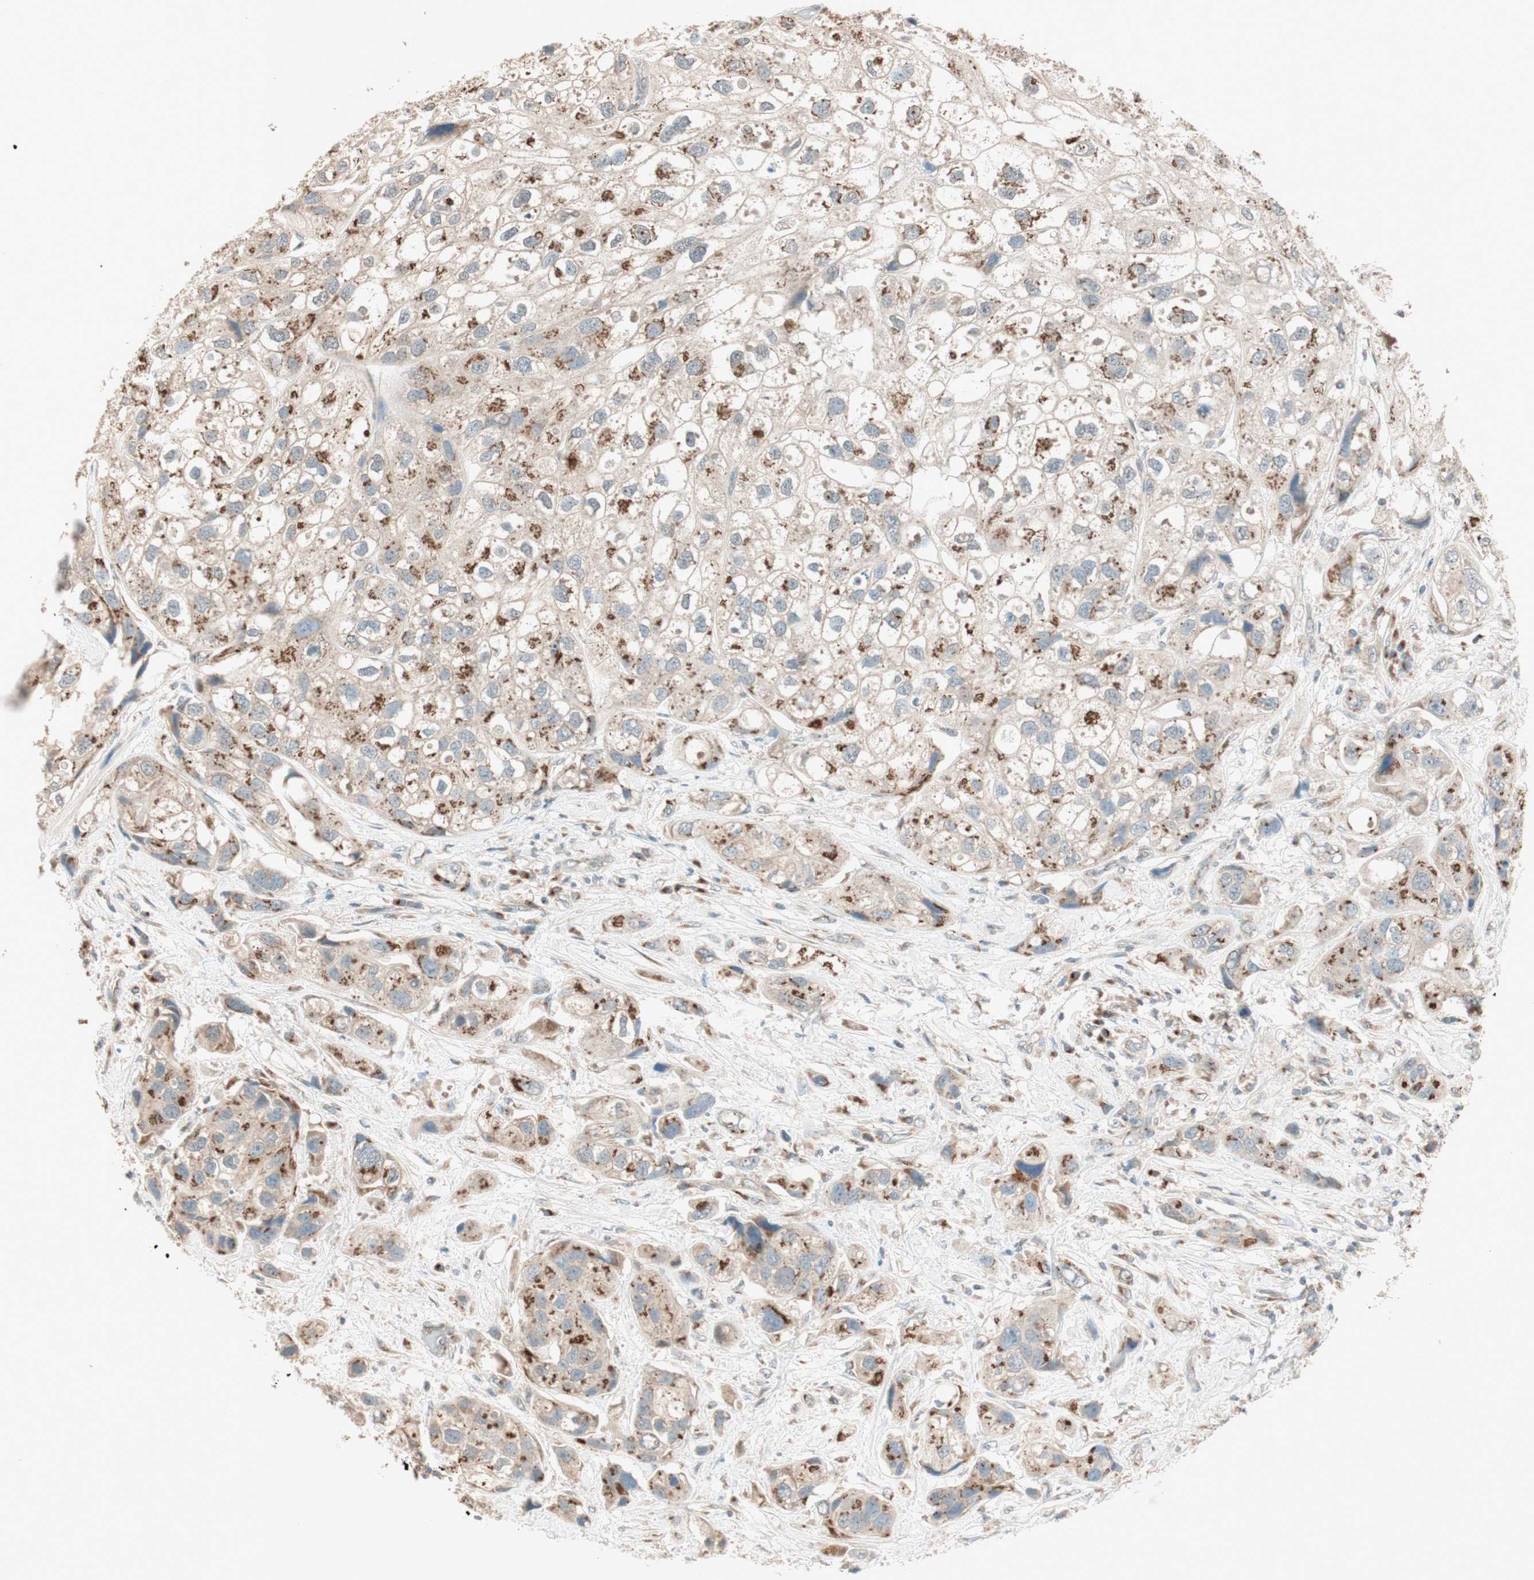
{"staining": {"intensity": "moderate", "quantity": "25%-75%", "location": "cytoplasmic/membranous"}, "tissue": "urothelial cancer", "cell_type": "Tumor cells", "image_type": "cancer", "snomed": [{"axis": "morphology", "description": "Urothelial carcinoma, High grade"}, {"axis": "topography", "description": "Urinary bladder"}], "caption": "Immunohistochemical staining of human high-grade urothelial carcinoma shows medium levels of moderate cytoplasmic/membranous expression in approximately 25%-75% of tumor cells. (Stains: DAB in brown, nuclei in blue, Microscopy: brightfield microscopy at high magnification).", "gene": "SEC16A", "patient": {"sex": "female", "age": 64}}